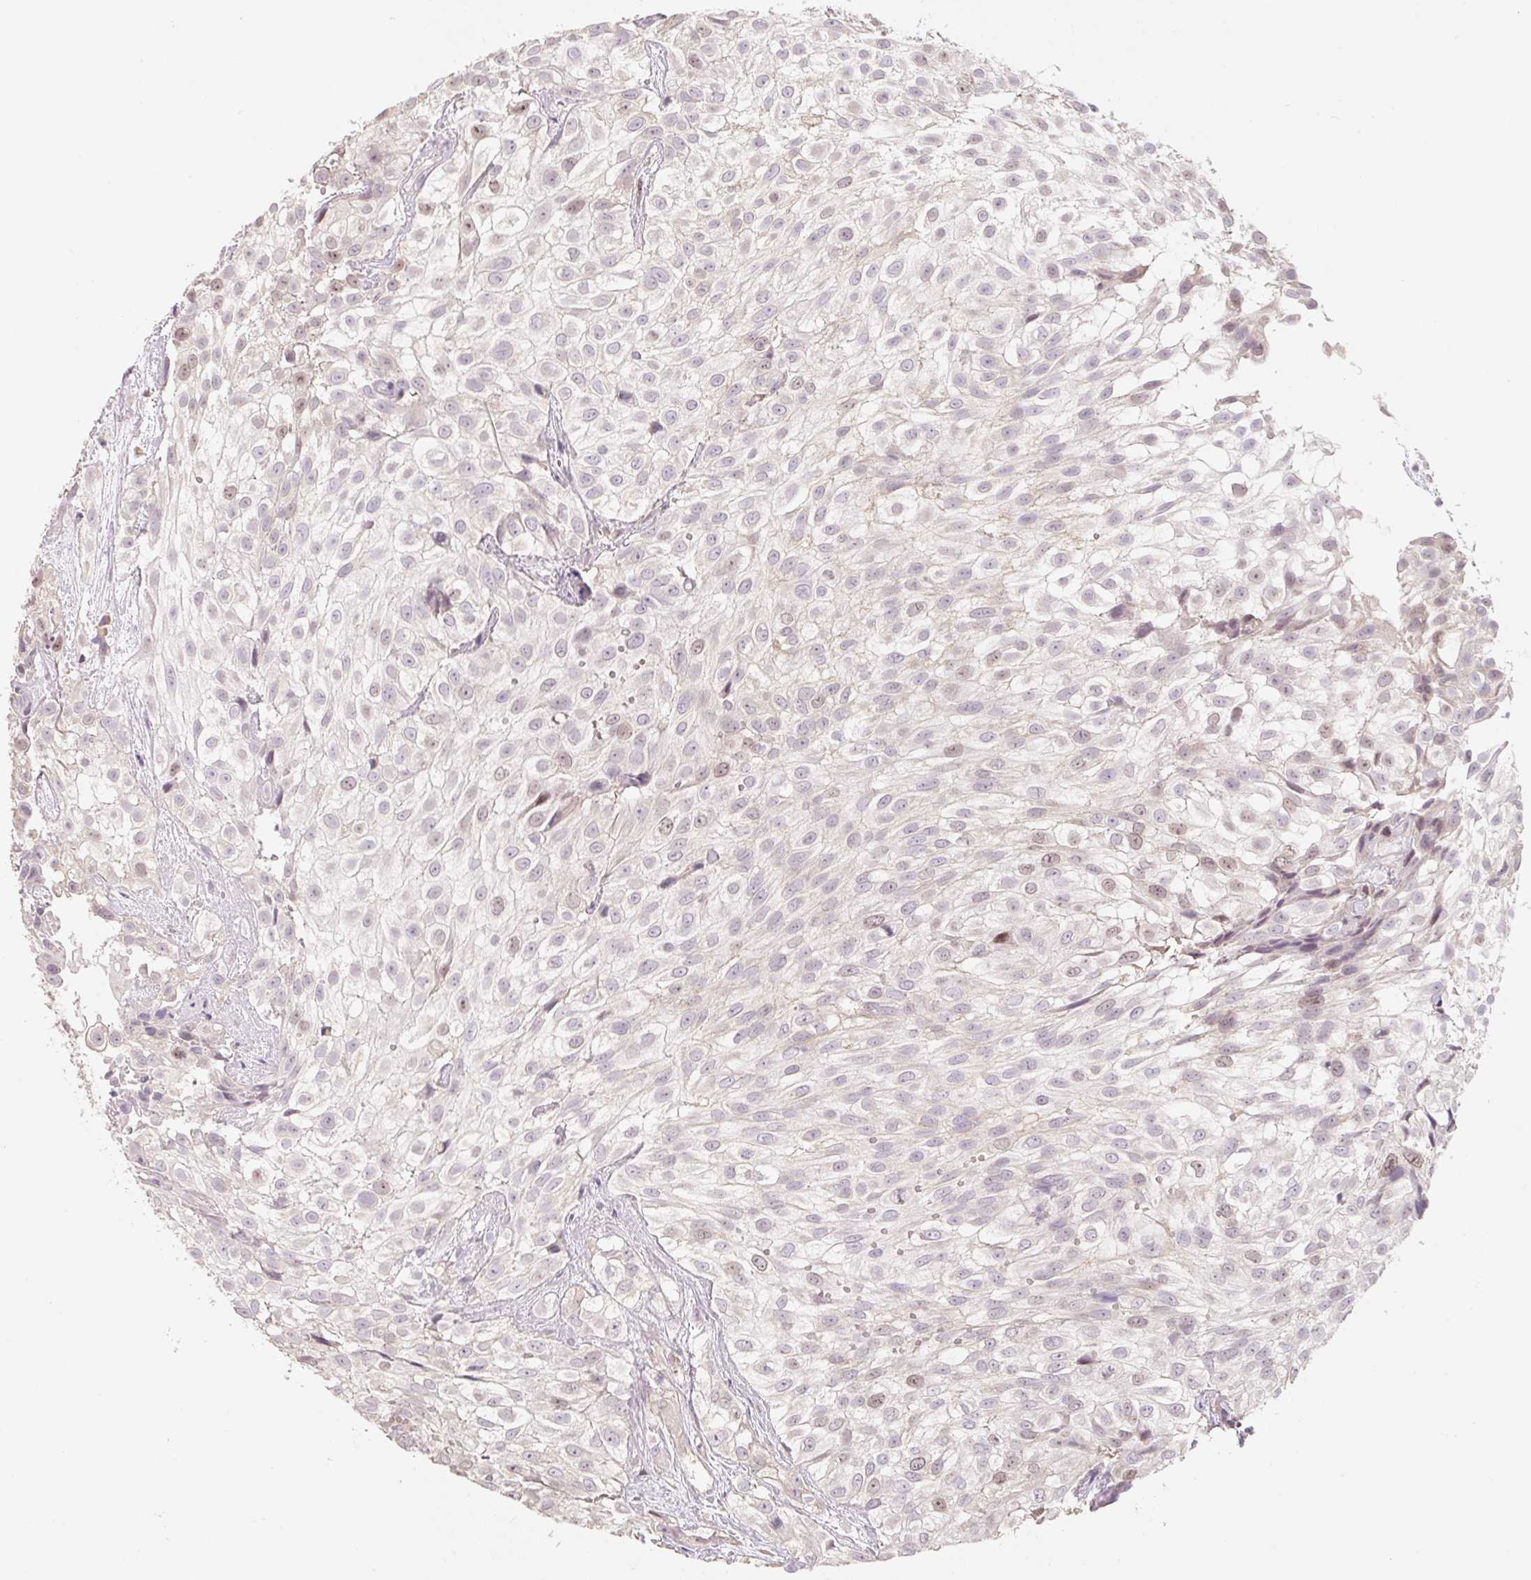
{"staining": {"intensity": "weak", "quantity": "<25%", "location": "nuclear"}, "tissue": "urothelial cancer", "cell_type": "Tumor cells", "image_type": "cancer", "snomed": [{"axis": "morphology", "description": "Urothelial carcinoma, High grade"}, {"axis": "topography", "description": "Urinary bladder"}], "caption": "There is no significant staining in tumor cells of high-grade urothelial carcinoma.", "gene": "MIA2", "patient": {"sex": "male", "age": 56}}